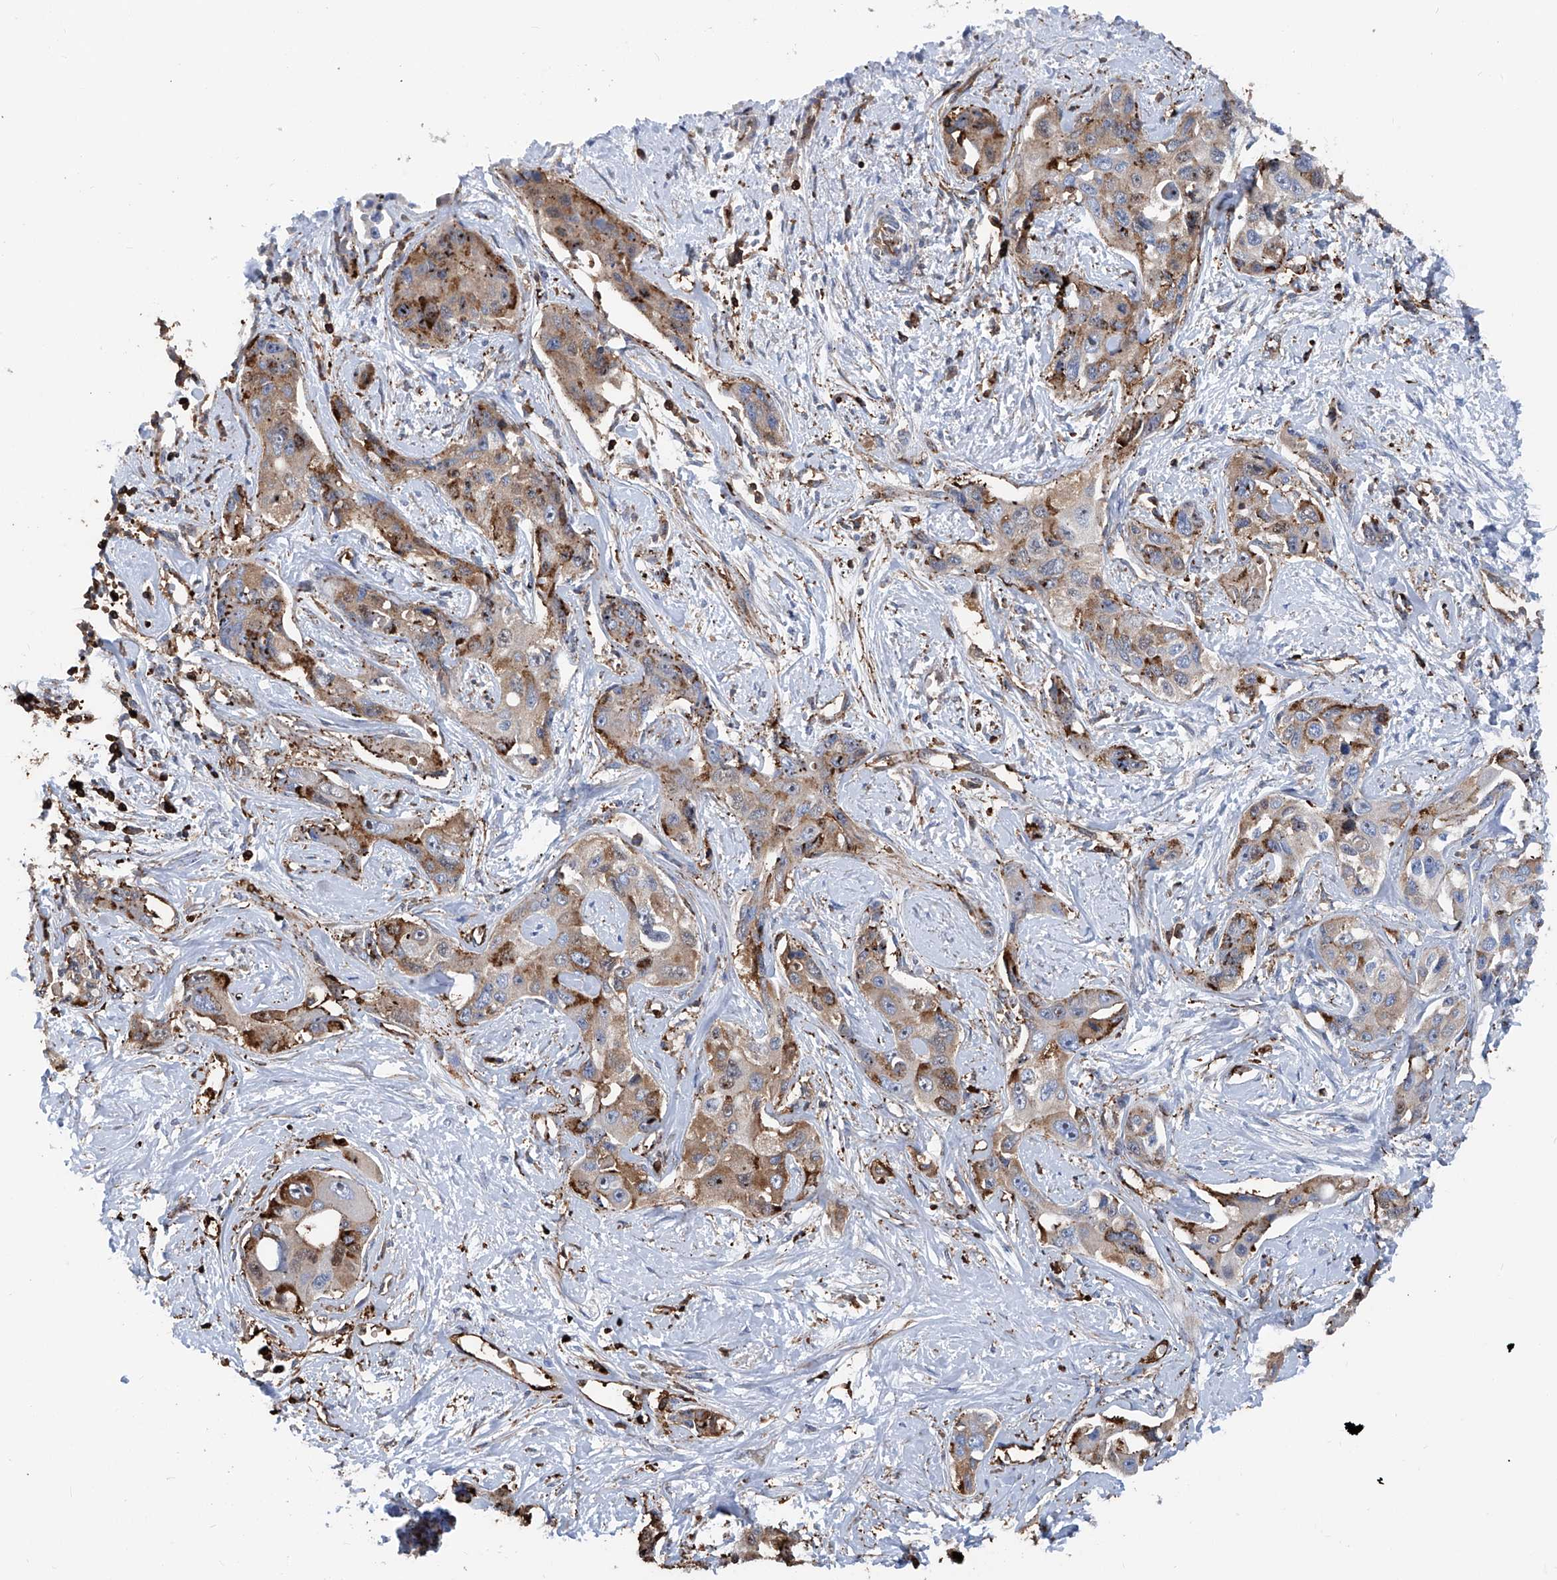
{"staining": {"intensity": "moderate", "quantity": "25%-75%", "location": "cytoplasmic/membranous,nuclear"}, "tissue": "liver cancer", "cell_type": "Tumor cells", "image_type": "cancer", "snomed": [{"axis": "morphology", "description": "Cholangiocarcinoma"}, {"axis": "topography", "description": "Liver"}], "caption": "The histopathology image reveals immunohistochemical staining of liver cancer (cholangiocarcinoma). There is moderate cytoplasmic/membranous and nuclear expression is seen in approximately 25%-75% of tumor cells. The staining is performed using DAB (3,3'-diaminobenzidine) brown chromogen to label protein expression. The nuclei are counter-stained blue using hematoxylin.", "gene": "ZNF484", "patient": {"sex": "male", "age": 59}}